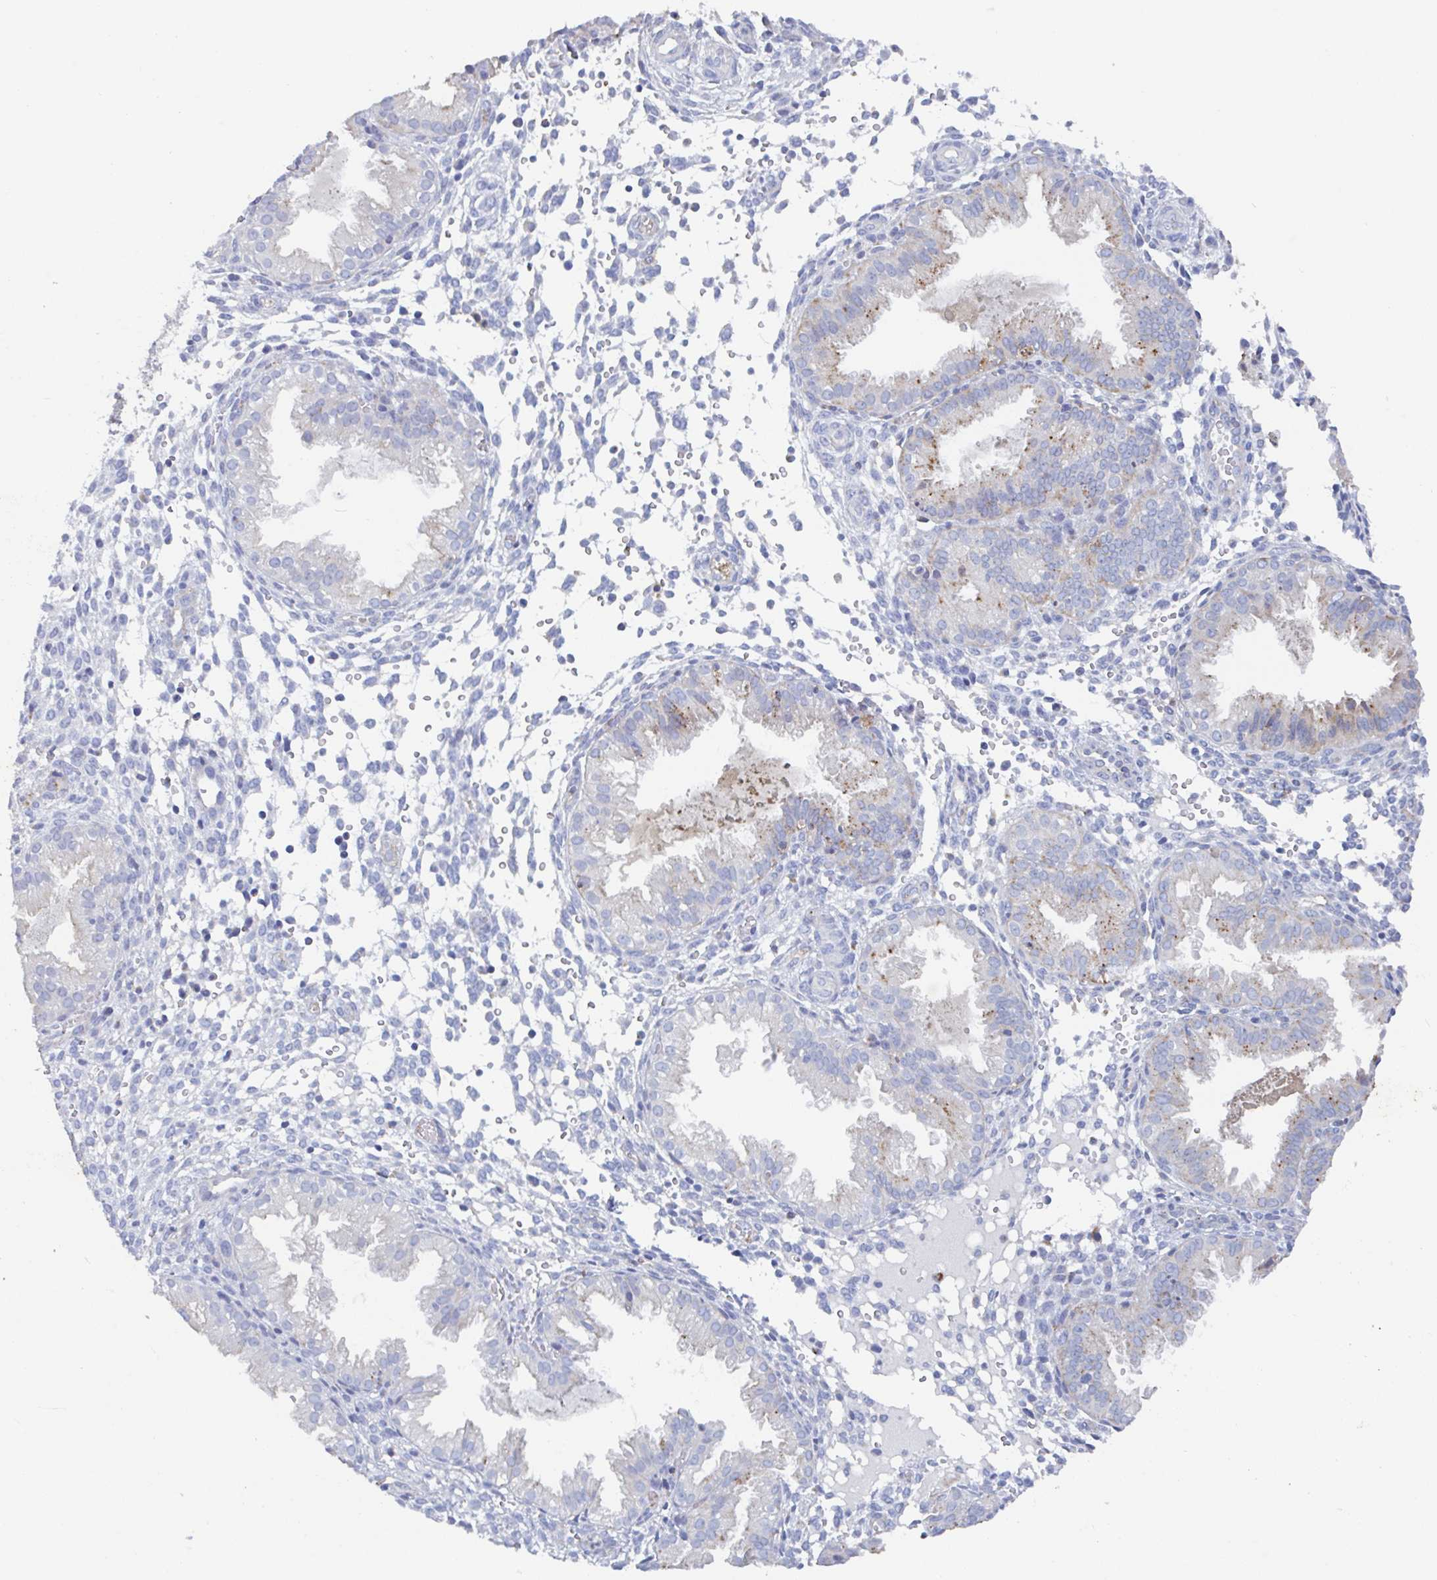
{"staining": {"intensity": "negative", "quantity": "none", "location": "none"}, "tissue": "endometrium", "cell_type": "Cells in endometrial stroma", "image_type": "normal", "snomed": [{"axis": "morphology", "description": "Normal tissue, NOS"}, {"axis": "topography", "description": "Endometrium"}], "caption": "The histopathology image displays no significant expression in cells in endometrial stroma of endometrium. (DAB immunohistochemistry (IHC), high magnification).", "gene": "MANBA", "patient": {"sex": "female", "age": 33}}